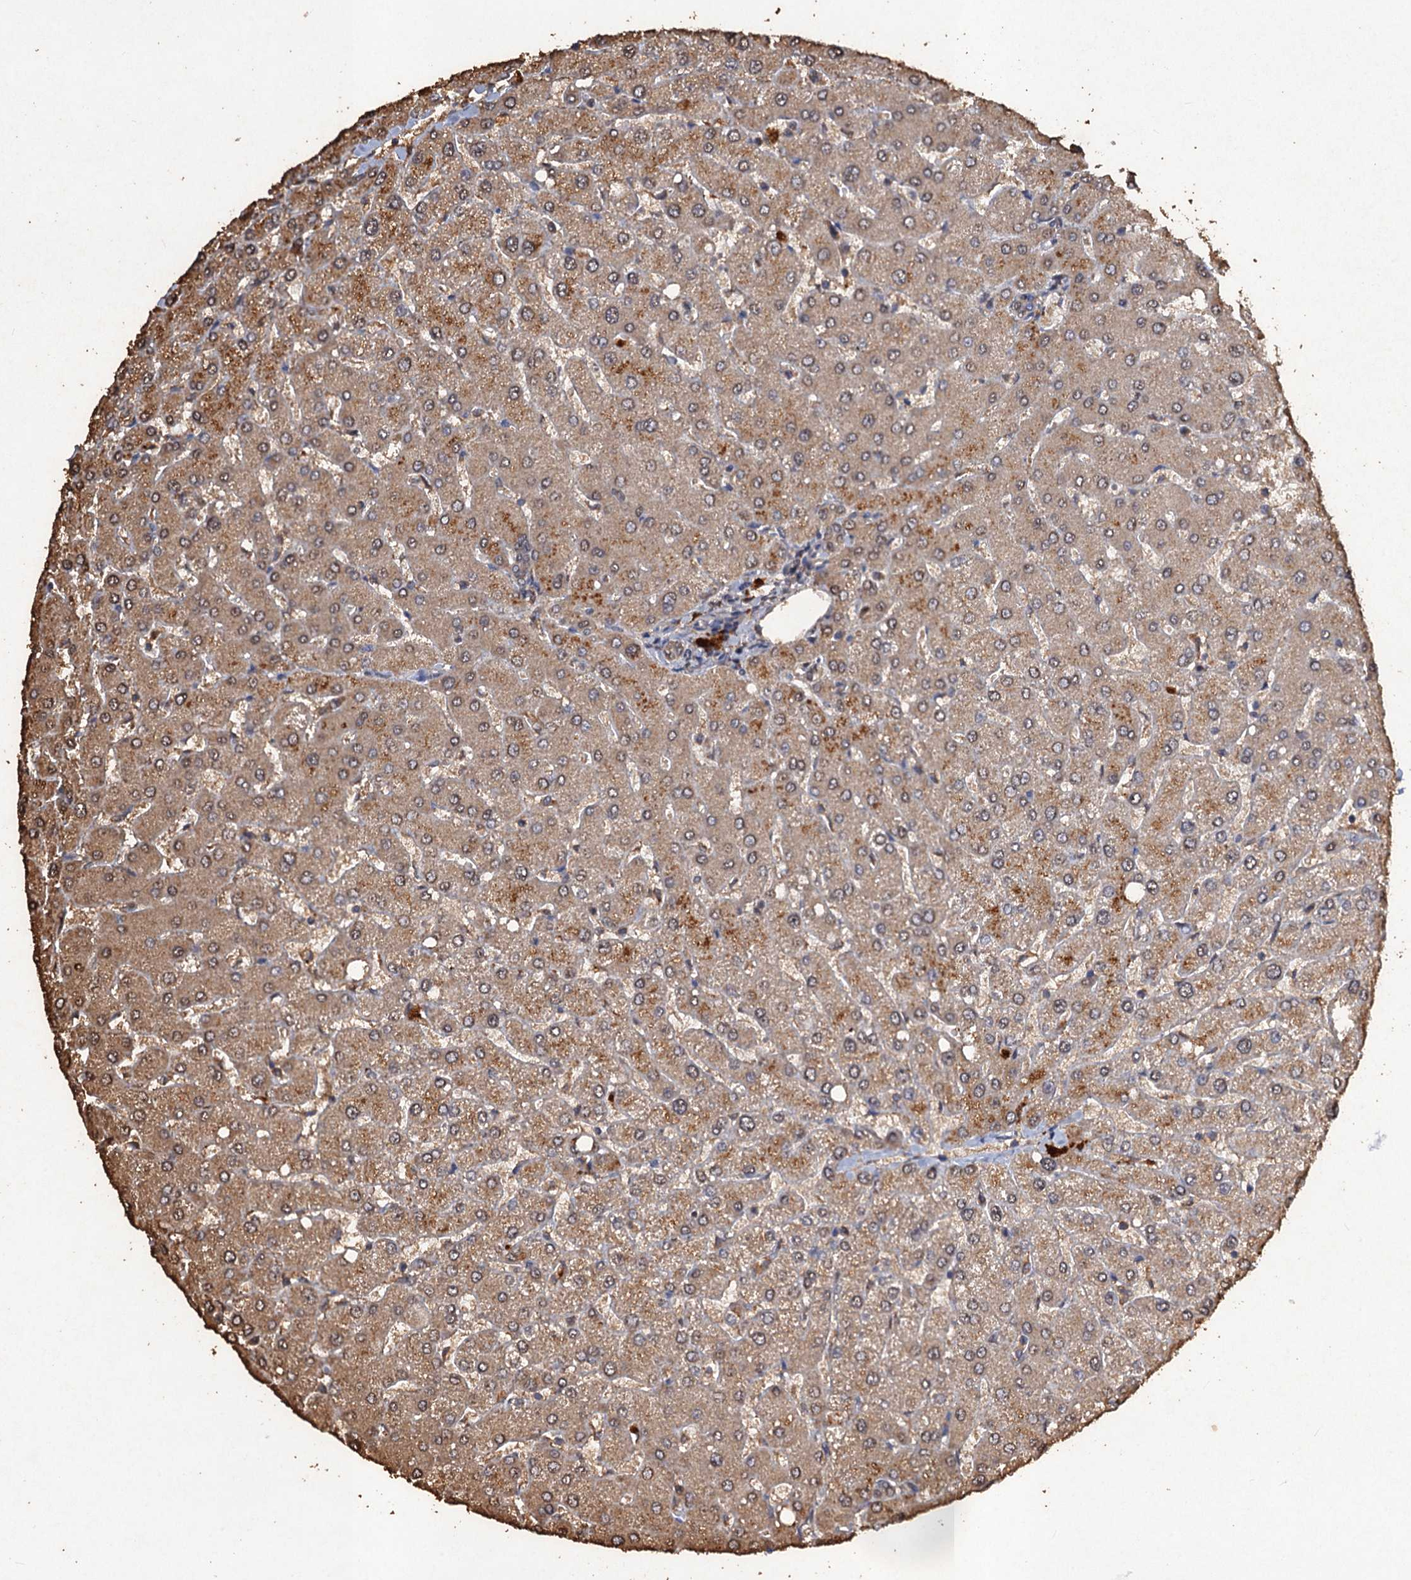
{"staining": {"intensity": "weak", "quantity": ">75%", "location": "cytoplasmic/membranous"}, "tissue": "liver", "cell_type": "Cholangiocytes", "image_type": "normal", "snomed": [{"axis": "morphology", "description": "Normal tissue, NOS"}, {"axis": "topography", "description": "Liver"}], "caption": "This histopathology image displays normal liver stained with immunohistochemistry to label a protein in brown. The cytoplasmic/membranous of cholangiocytes show weak positivity for the protein. Nuclei are counter-stained blue.", "gene": "SCUBE3", "patient": {"sex": "female", "age": 54}}